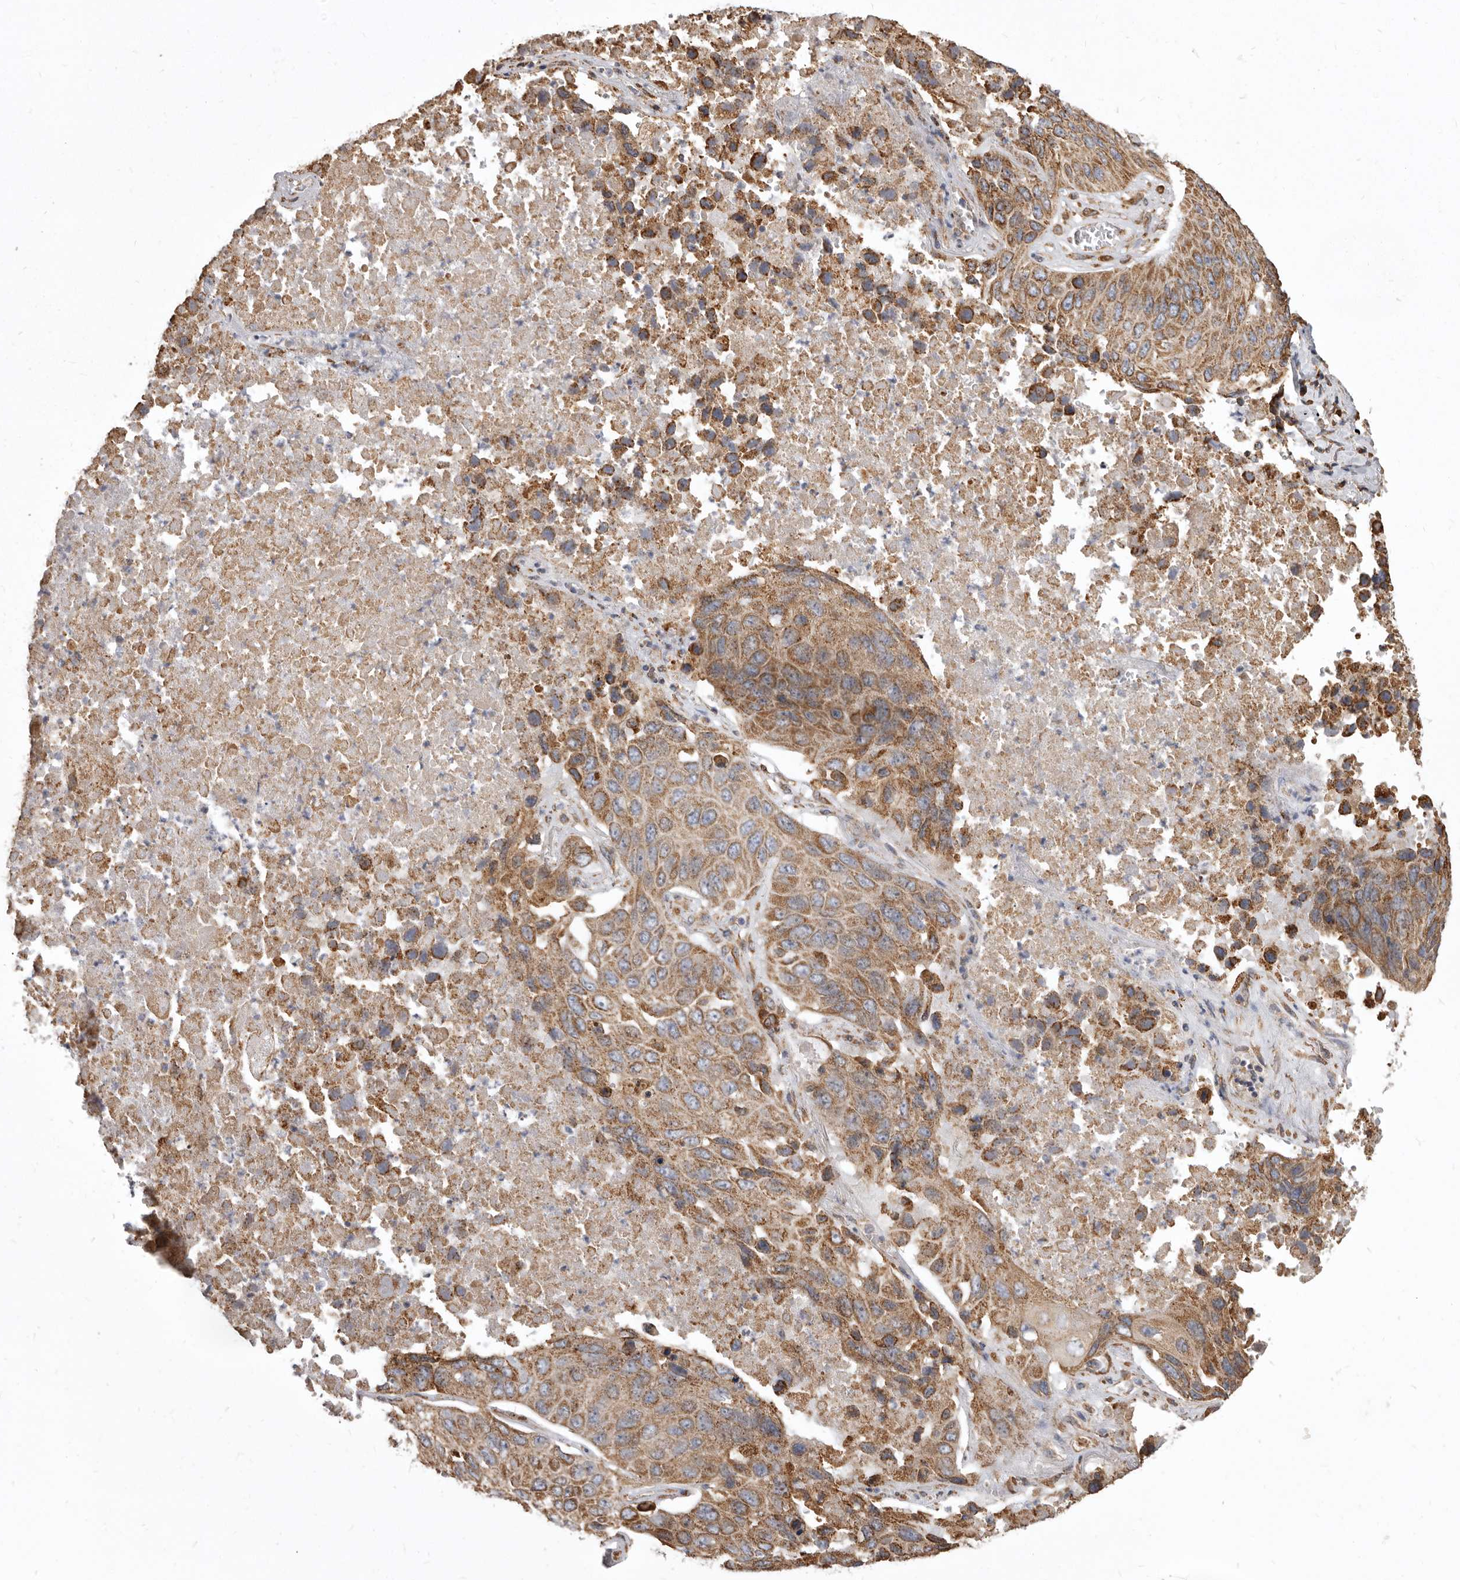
{"staining": {"intensity": "moderate", "quantity": ">75%", "location": "cytoplasmic/membranous"}, "tissue": "lung cancer", "cell_type": "Tumor cells", "image_type": "cancer", "snomed": [{"axis": "morphology", "description": "Squamous cell carcinoma, NOS"}, {"axis": "topography", "description": "Lung"}], "caption": "Lung cancer tissue reveals moderate cytoplasmic/membranous expression in approximately >75% of tumor cells, visualized by immunohistochemistry.", "gene": "CDK5RAP3", "patient": {"sex": "male", "age": 61}}